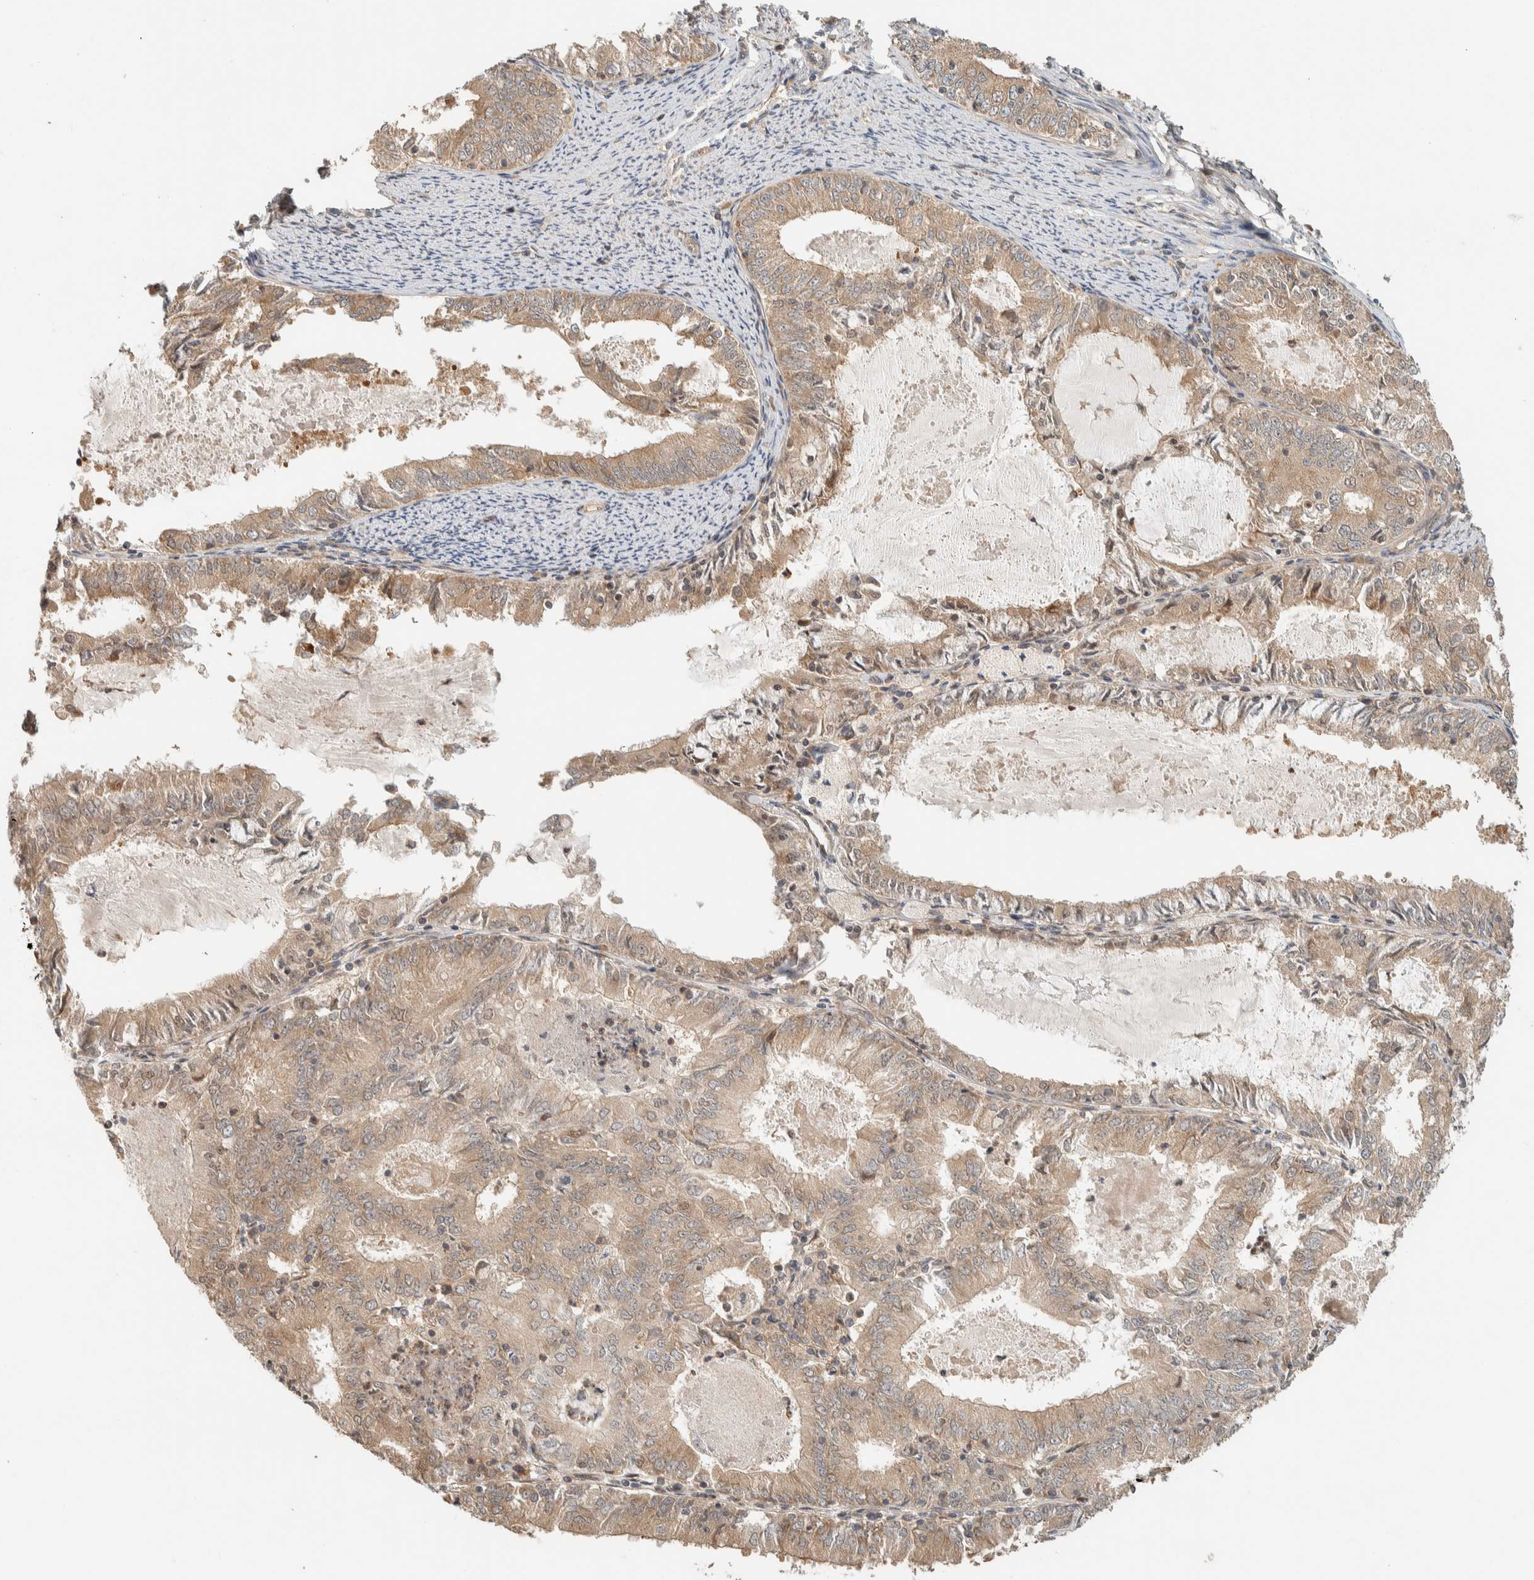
{"staining": {"intensity": "moderate", "quantity": ">75%", "location": "cytoplasmic/membranous"}, "tissue": "endometrial cancer", "cell_type": "Tumor cells", "image_type": "cancer", "snomed": [{"axis": "morphology", "description": "Adenocarcinoma, NOS"}, {"axis": "topography", "description": "Endometrium"}], "caption": "Protein staining shows moderate cytoplasmic/membranous positivity in about >75% of tumor cells in endometrial cancer (adenocarcinoma).", "gene": "ADSS2", "patient": {"sex": "female", "age": 57}}